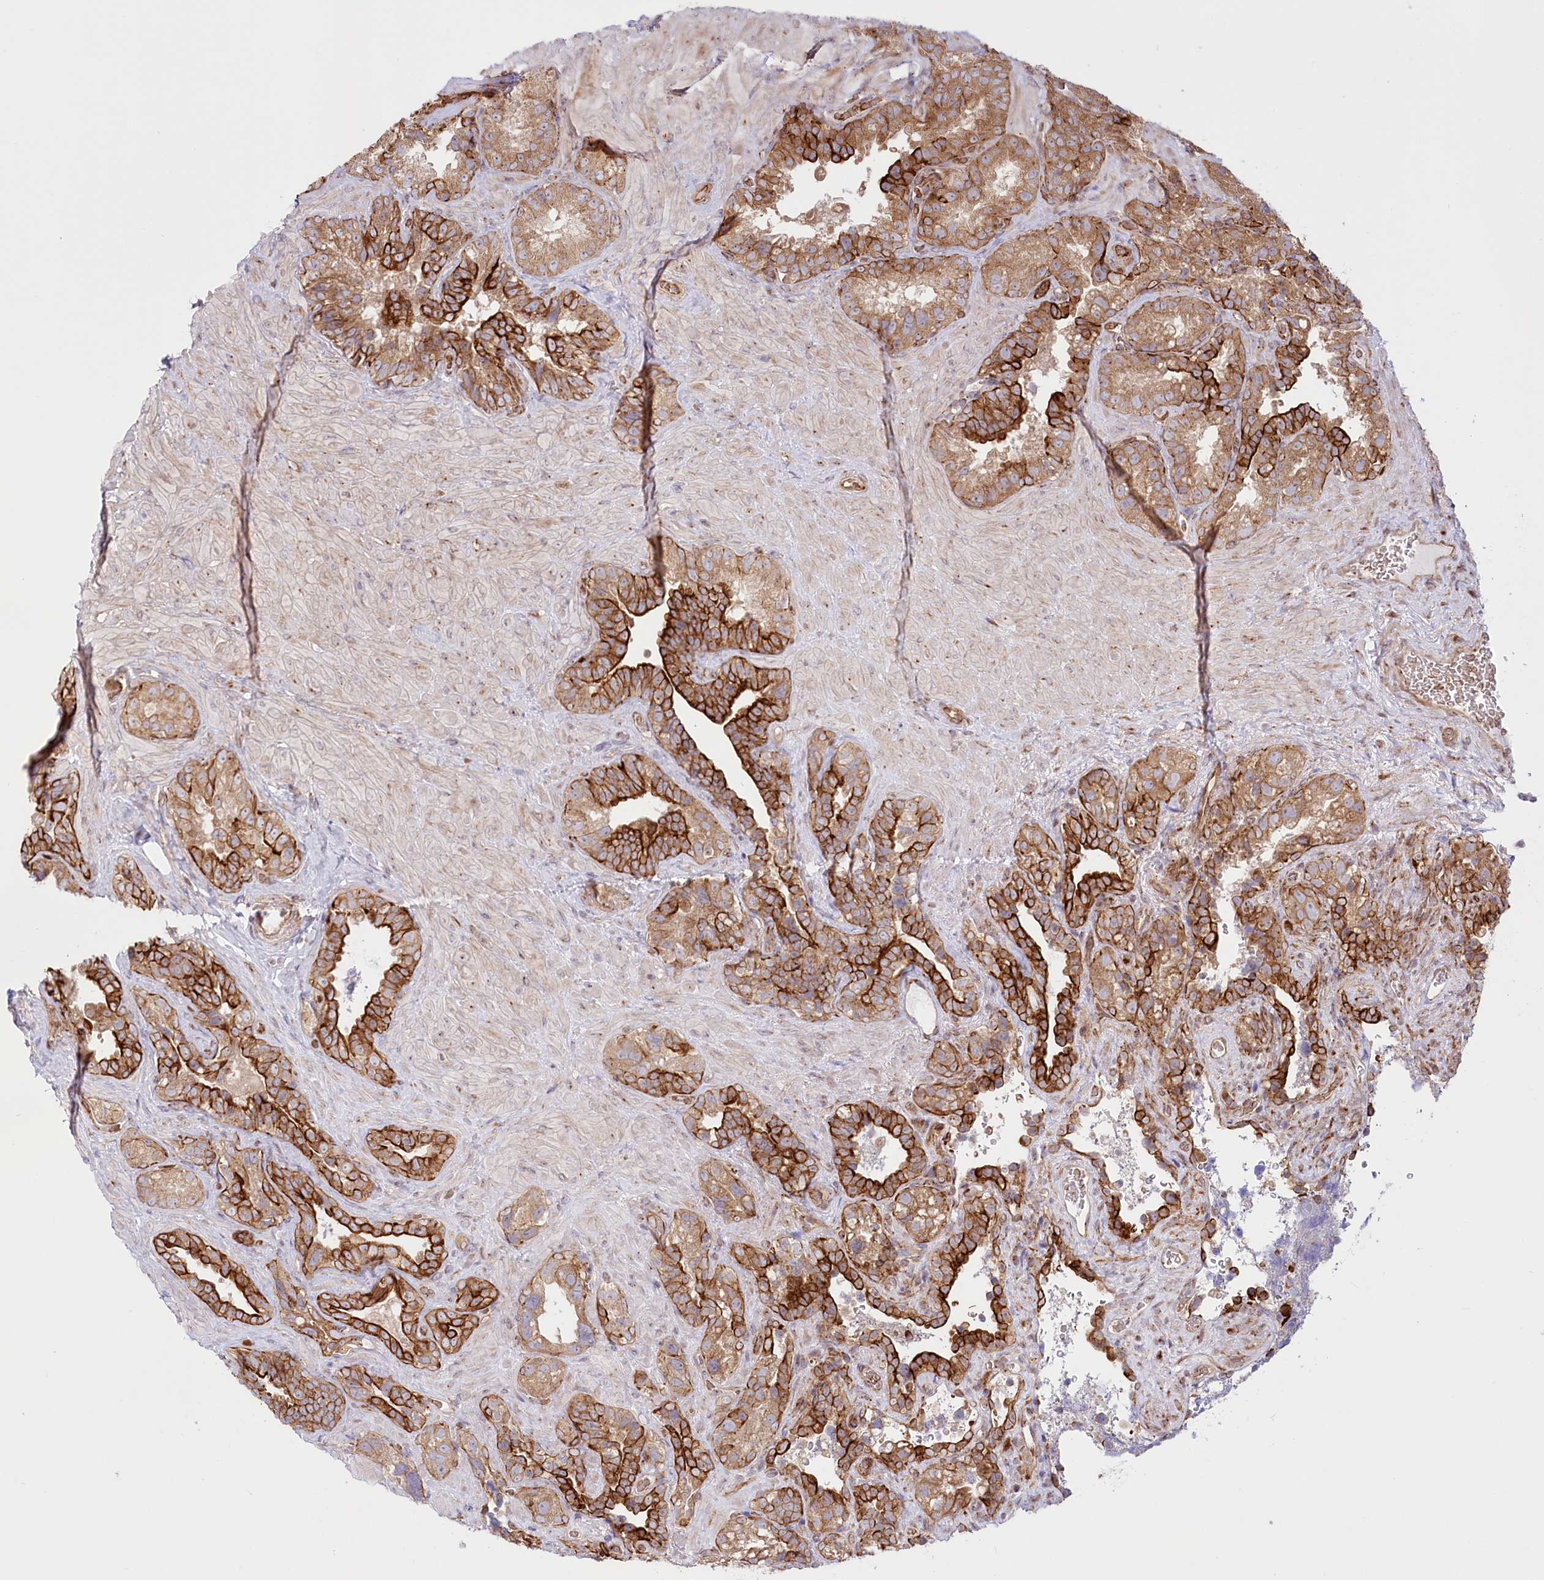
{"staining": {"intensity": "strong", "quantity": "25%-75%", "location": "cytoplasmic/membranous"}, "tissue": "seminal vesicle", "cell_type": "Glandular cells", "image_type": "normal", "snomed": [{"axis": "morphology", "description": "Normal tissue, NOS"}, {"axis": "topography", "description": "Seminal veicle"}, {"axis": "topography", "description": "Peripheral nerve tissue"}], "caption": "Glandular cells exhibit high levels of strong cytoplasmic/membranous staining in approximately 25%-75% of cells in normal seminal vesicle.", "gene": "COMMD3", "patient": {"sex": "male", "age": 67}}